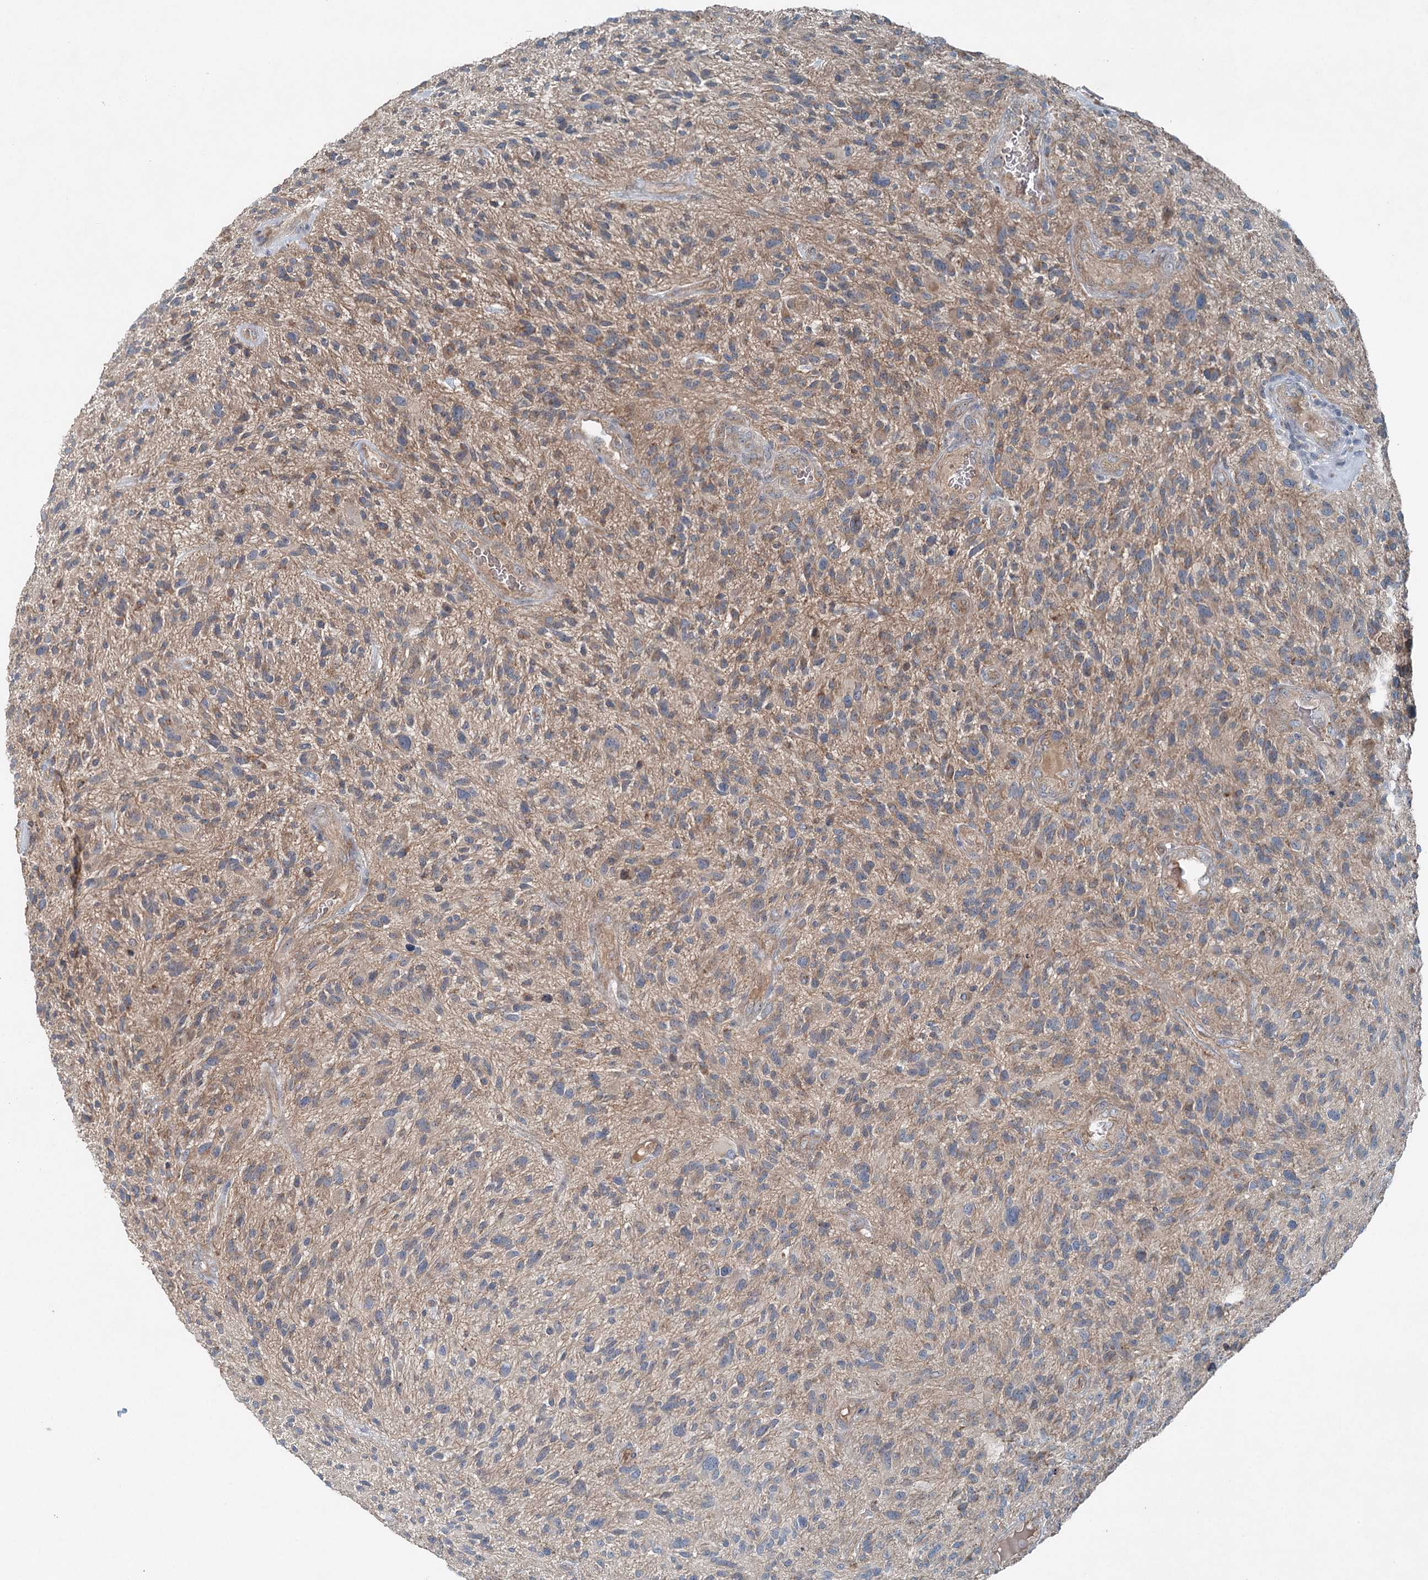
{"staining": {"intensity": "weak", "quantity": "25%-75%", "location": "cytoplasmic/membranous"}, "tissue": "glioma", "cell_type": "Tumor cells", "image_type": "cancer", "snomed": [{"axis": "morphology", "description": "Glioma, malignant, High grade"}, {"axis": "topography", "description": "Brain"}], "caption": "Human glioma stained with a brown dye demonstrates weak cytoplasmic/membranous positive staining in approximately 25%-75% of tumor cells.", "gene": "CHCHD5", "patient": {"sex": "male", "age": 47}}